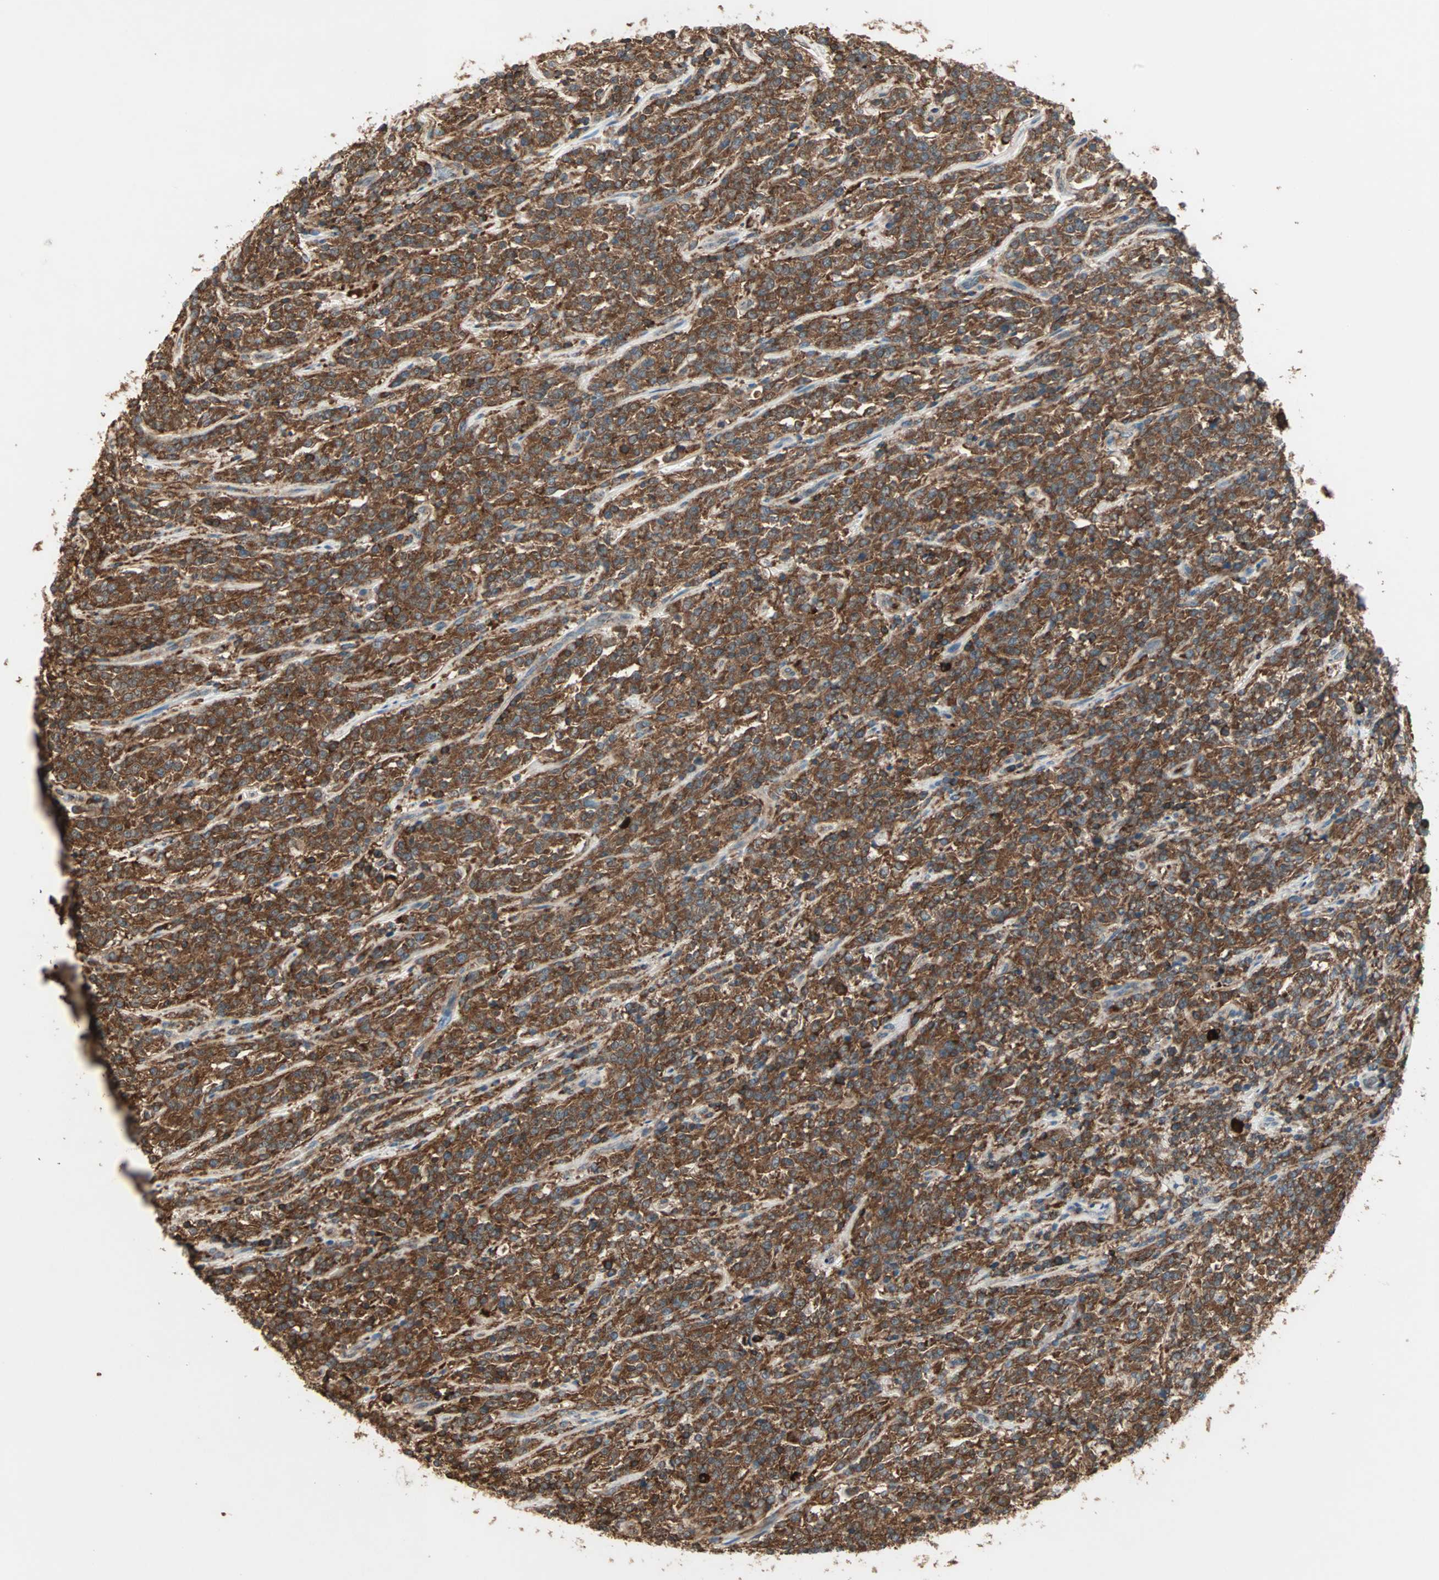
{"staining": {"intensity": "strong", "quantity": ">75%", "location": "cytoplasmic/membranous"}, "tissue": "lymphoma", "cell_type": "Tumor cells", "image_type": "cancer", "snomed": [{"axis": "morphology", "description": "Malignant lymphoma, non-Hodgkin's type, High grade"}, {"axis": "topography", "description": "Soft tissue"}], "caption": "Lymphoma tissue displays strong cytoplasmic/membranous positivity in approximately >75% of tumor cells", "gene": "MMP3", "patient": {"sex": "male", "age": 18}}